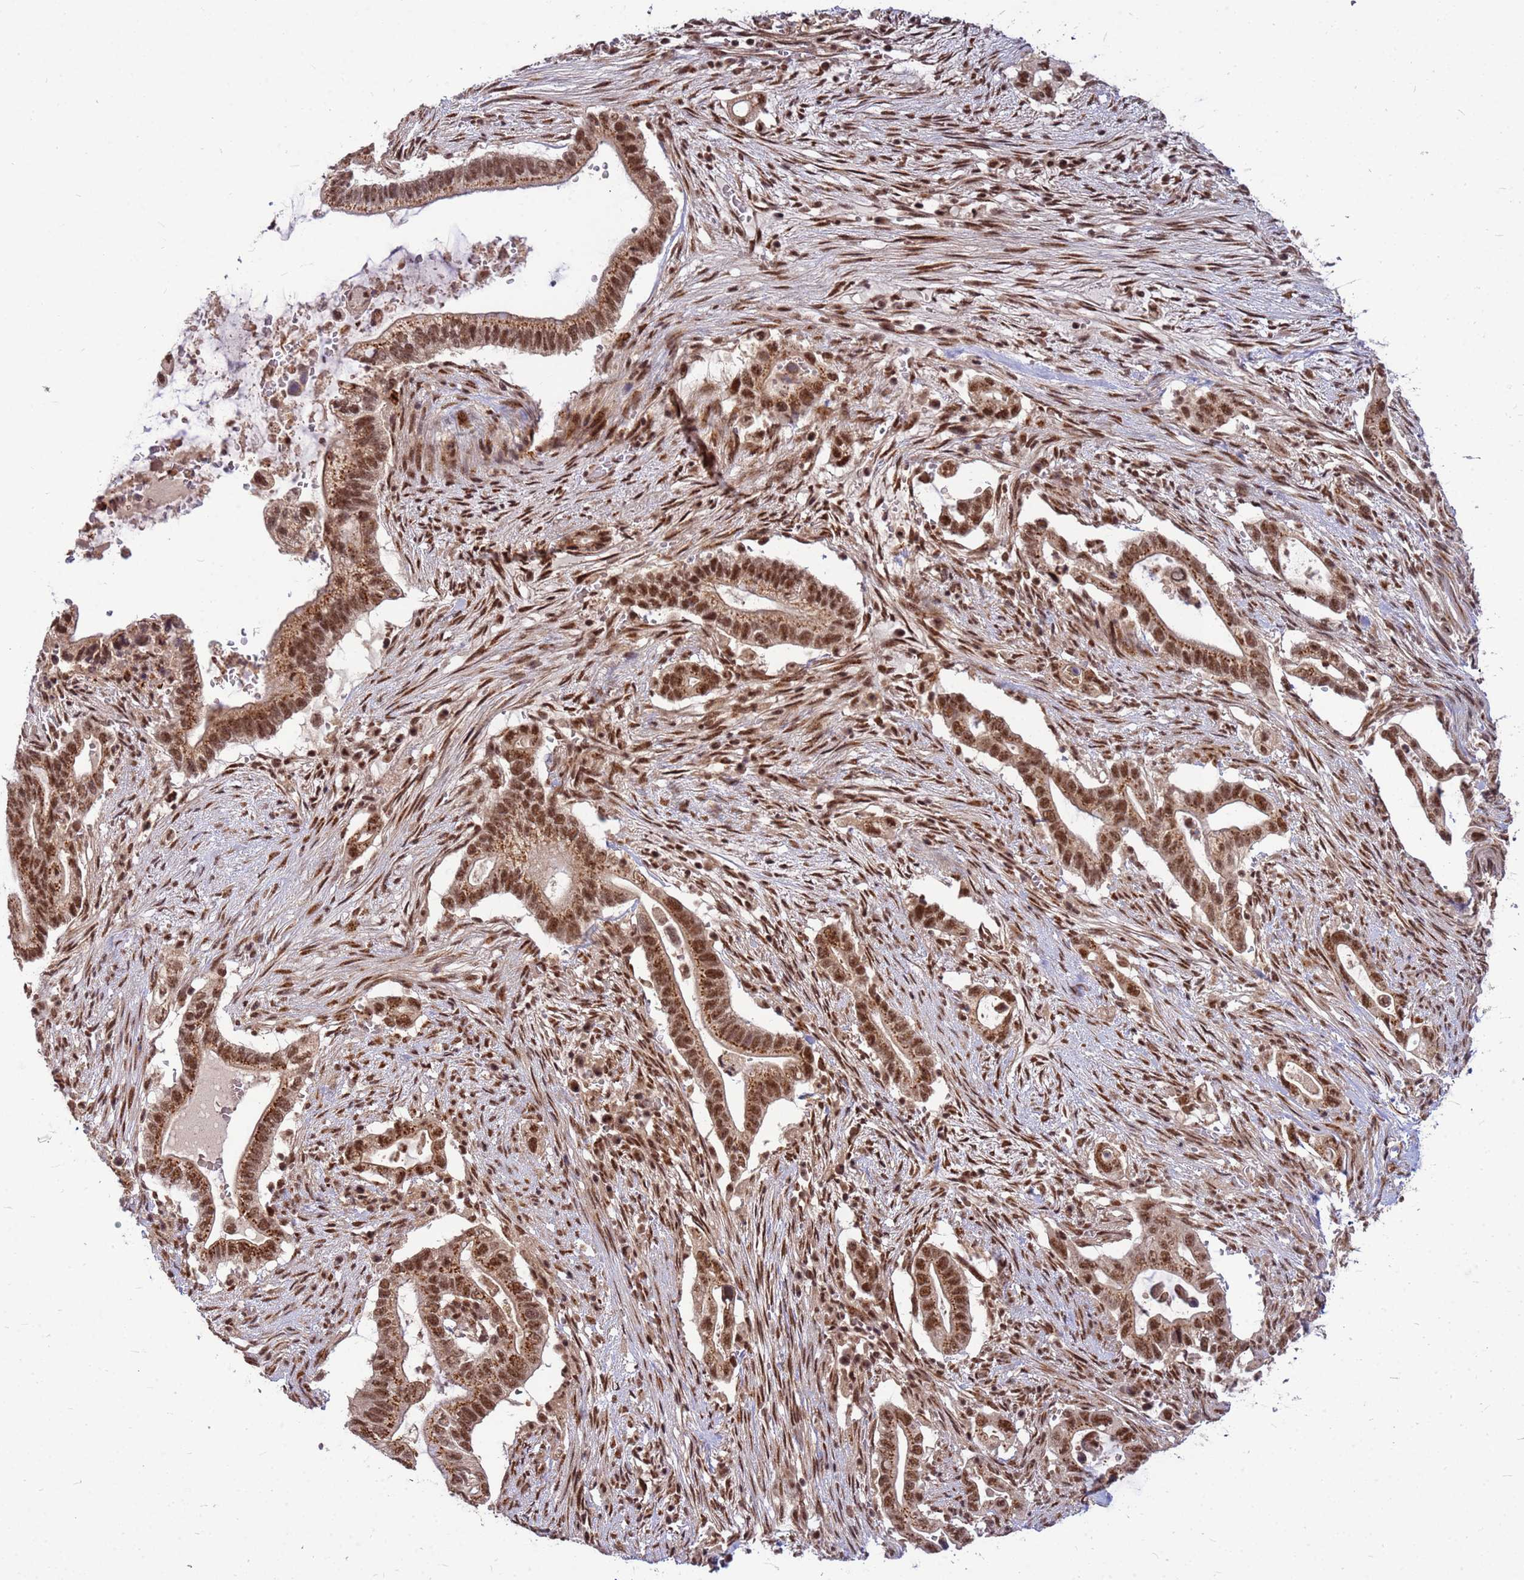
{"staining": {"intensity": "strong", "quantity": ">75%", "location": "cytoplasmic/membranous,nuclear"}, "tissue": "pancreatic cancer", "cell_type": "Tumor cells", "image_type": "cancer", "snomed": [{"axis": "morphology", "description": "Adenocarcinoma, NOS"}, {"axis": "topography", "description": "Pancreas"}], "caption": "Protein expression analysis of pancreatic cancer (adenocarcinoma) shows strong cytoplasmic/membranous and nuclear staining in about >75% of tumor cells.", "gene": "NCBP2", "patient": {"sex": "female", "age": 72}}